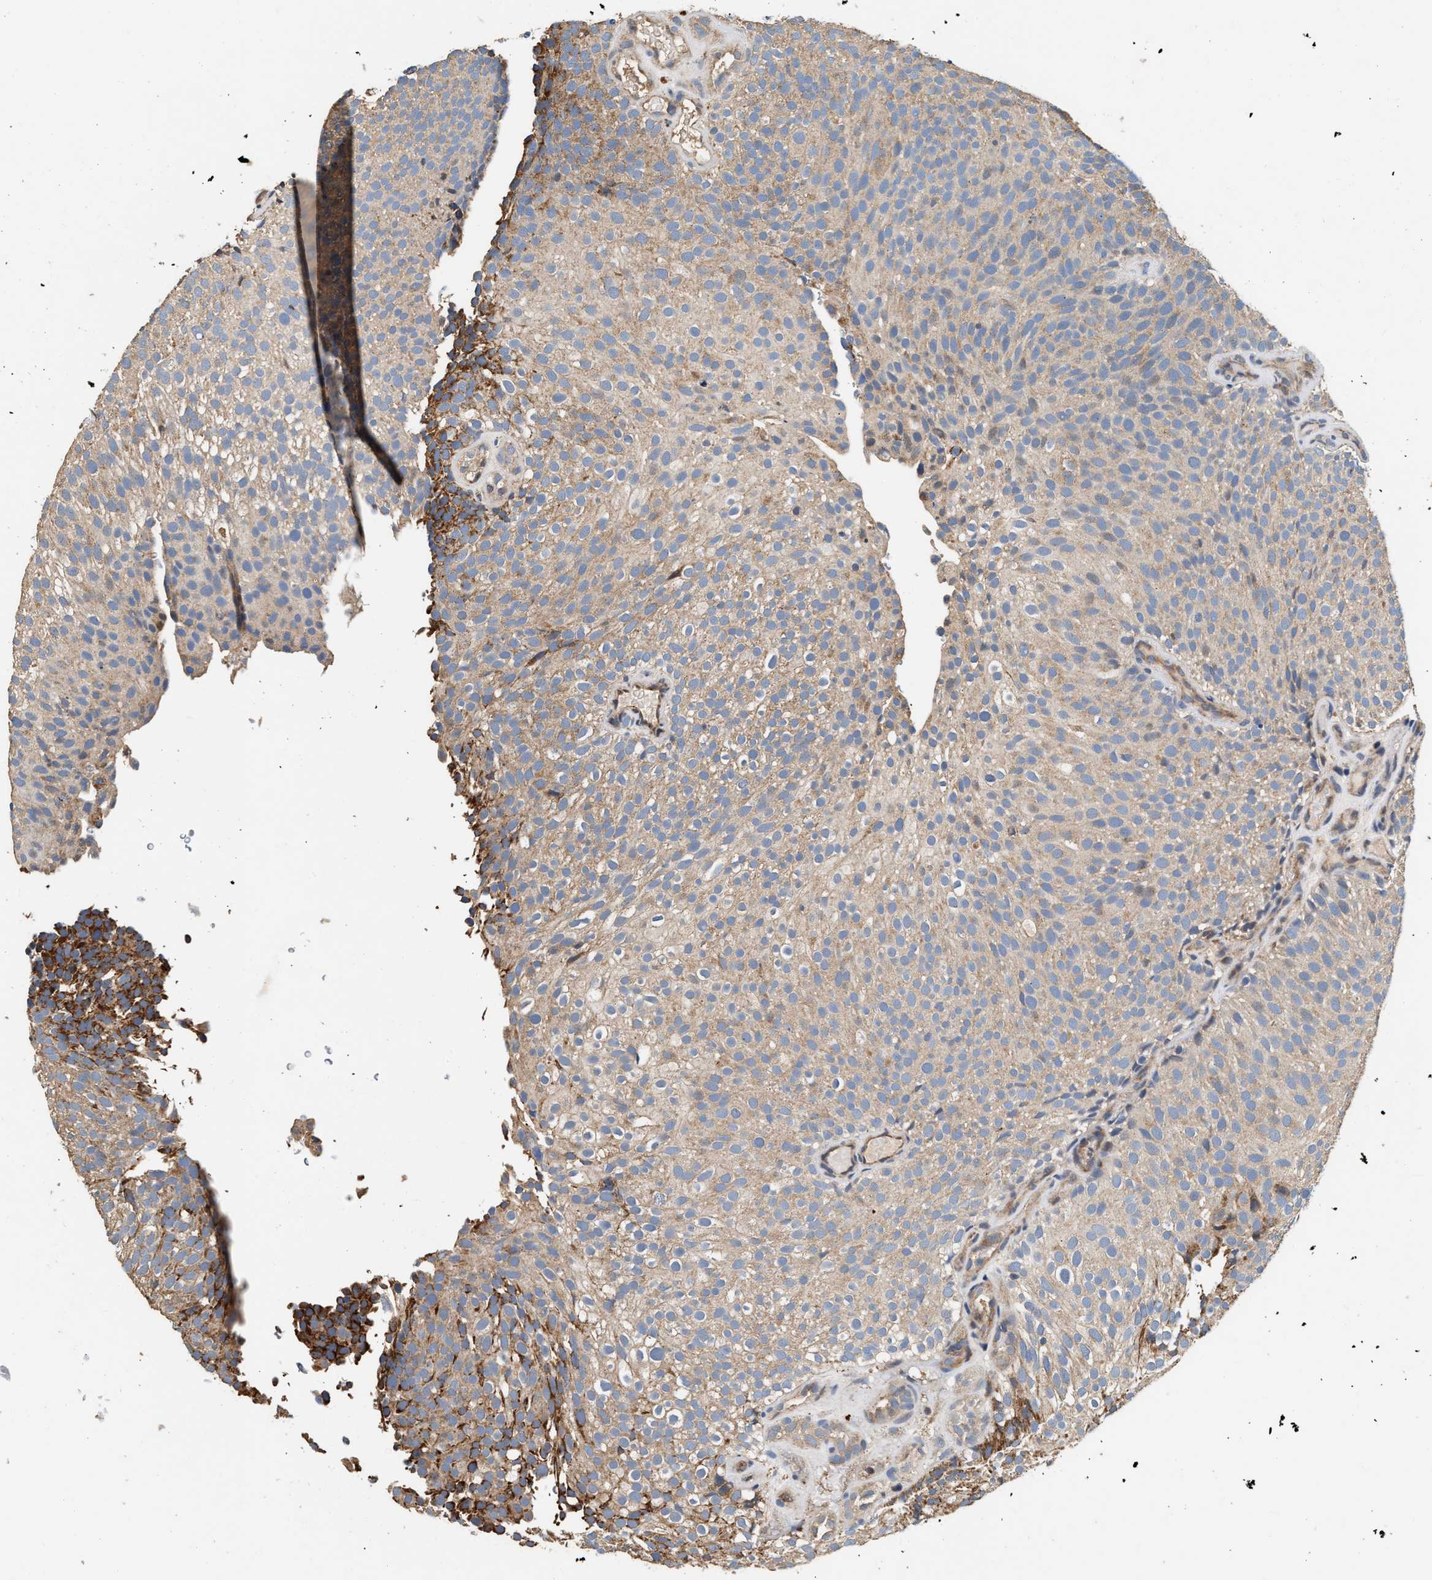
{"staining": {"intensity": "weak", "quantity": ">75%", "location": "cytoplasmic/membranous"}, "tissue": "urothelial cancer", "cell_type": "Tumor cells", "image_type": "cancer", "snomed": [{"axis": "morphology", "description": "Urothelial carcinoma, Low grade"}, {"axis": "topography", "description": "Urinary bladder"}], "caption": "Immunohistochemical staining of human urothelial cancer shows low levels of weak cytoplasmic/membranous positivity in approximately >75% of tumor cells.", "gene": "PTGR3", "patient": {"sex": "male", "age": 78}}